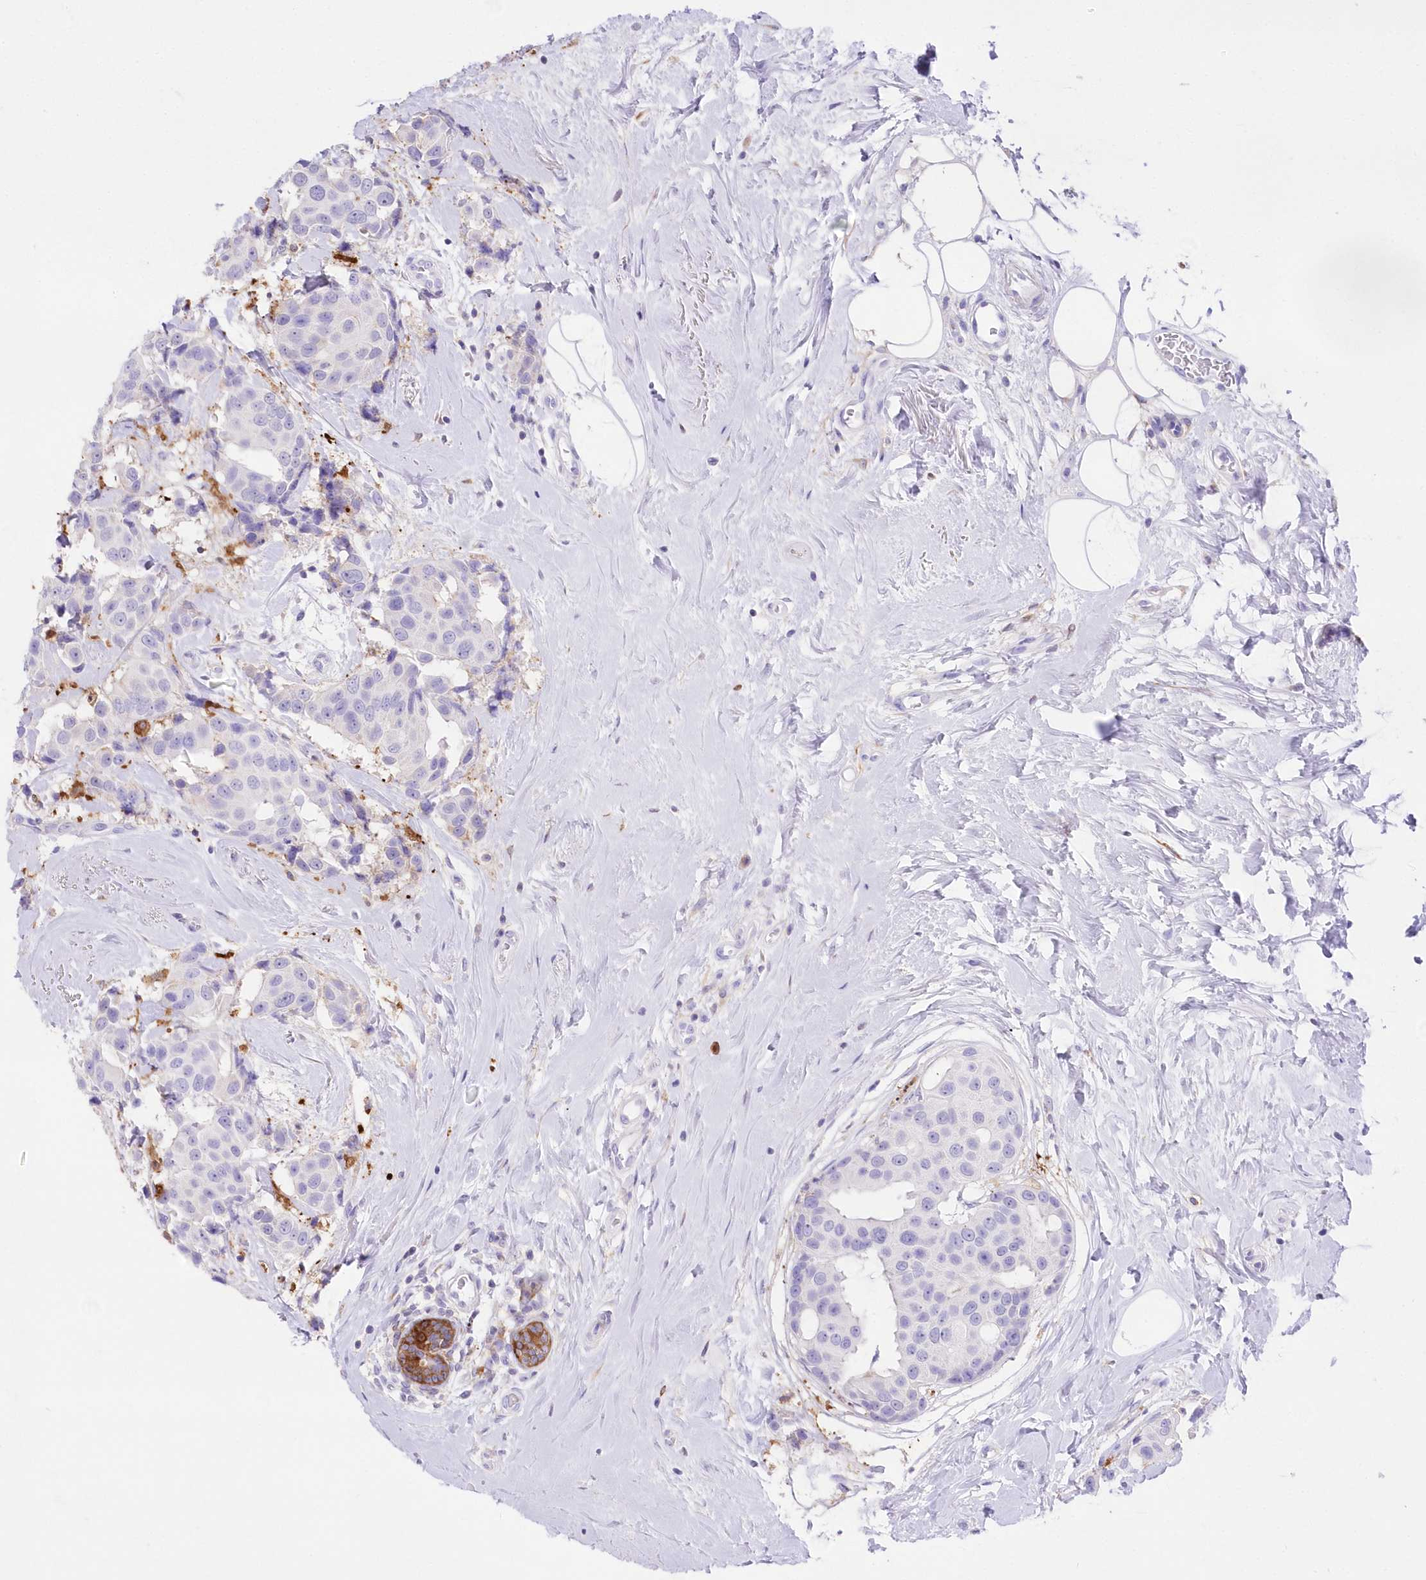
{"staining": {"intensity": "negative", "quantity": "none", "location": "none"}, "tissue": "breast cancer", "cell_type": "Tumor cells", "image_type": "cancer", "snomed": [{"axis": "morphology", "description": "Normal tissue, NOS"}, {"axis": "morphology", "description": "Duct carcinoma"}, {"axis": "topography", "description": "Breast"}], "caption": "Tumor cells show no significant expression in breast invasive ductal carcinoma.", "gene": "DNAJC19", "patient": {"sex": "female", "age": 39}}